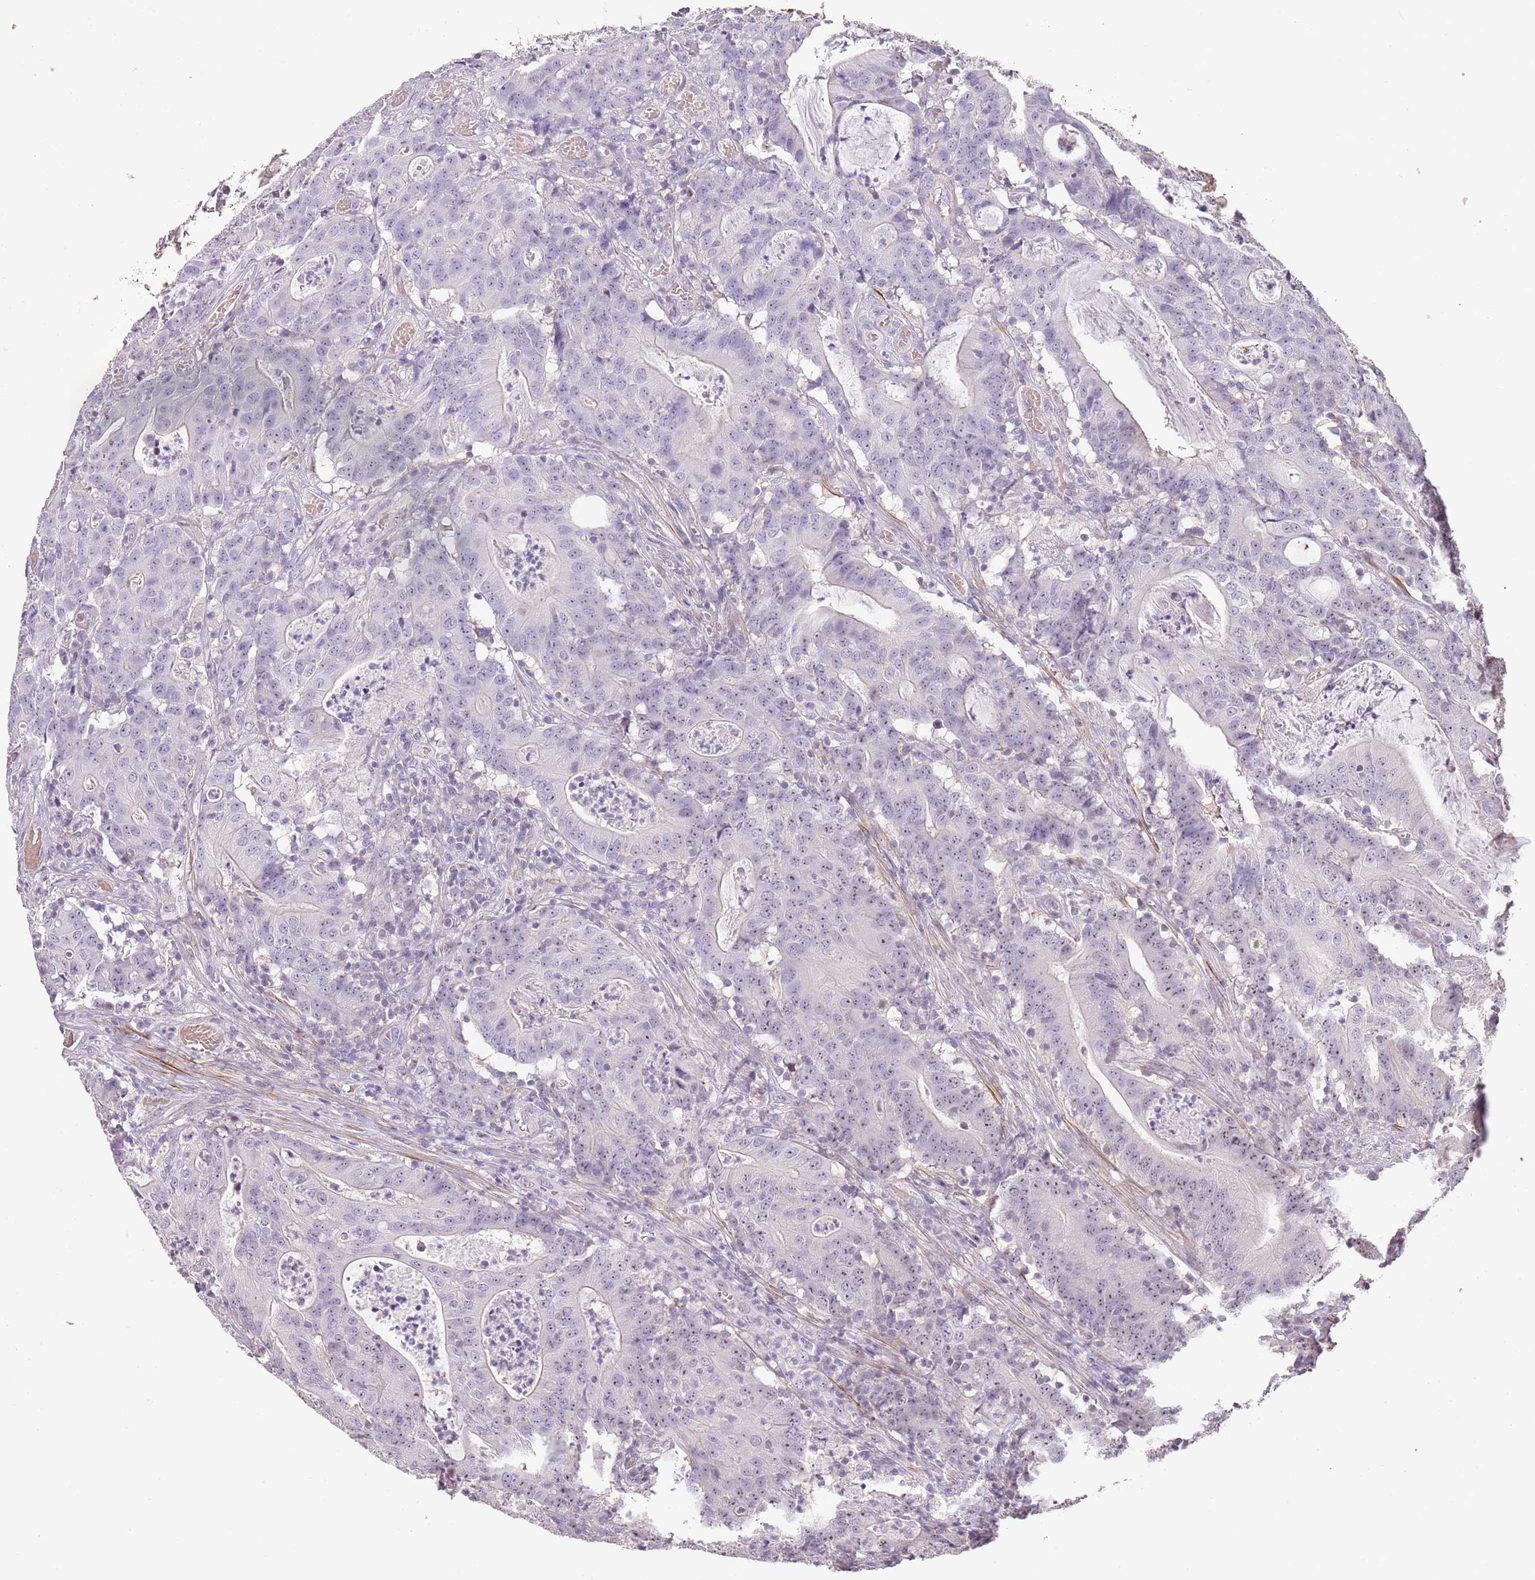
{"staining": {"intensity": "negative", "quantity": "none", "location": "none"}, "tissue": "colorectal cancer", "cell_type": "Tumor cells", "image_type": "cancer", "snomed": [{"axis": "morphology", "description": "Adenocarcinoma, NOS"}, {"axis": "topography", "description": "Colon"}], "caption": "Colorectal cancer was stained to show a protein in brown. There is no significant staining in tumor cells.", "gene": "ADTRP", "patient": {"sex": "male", "age": 83}}